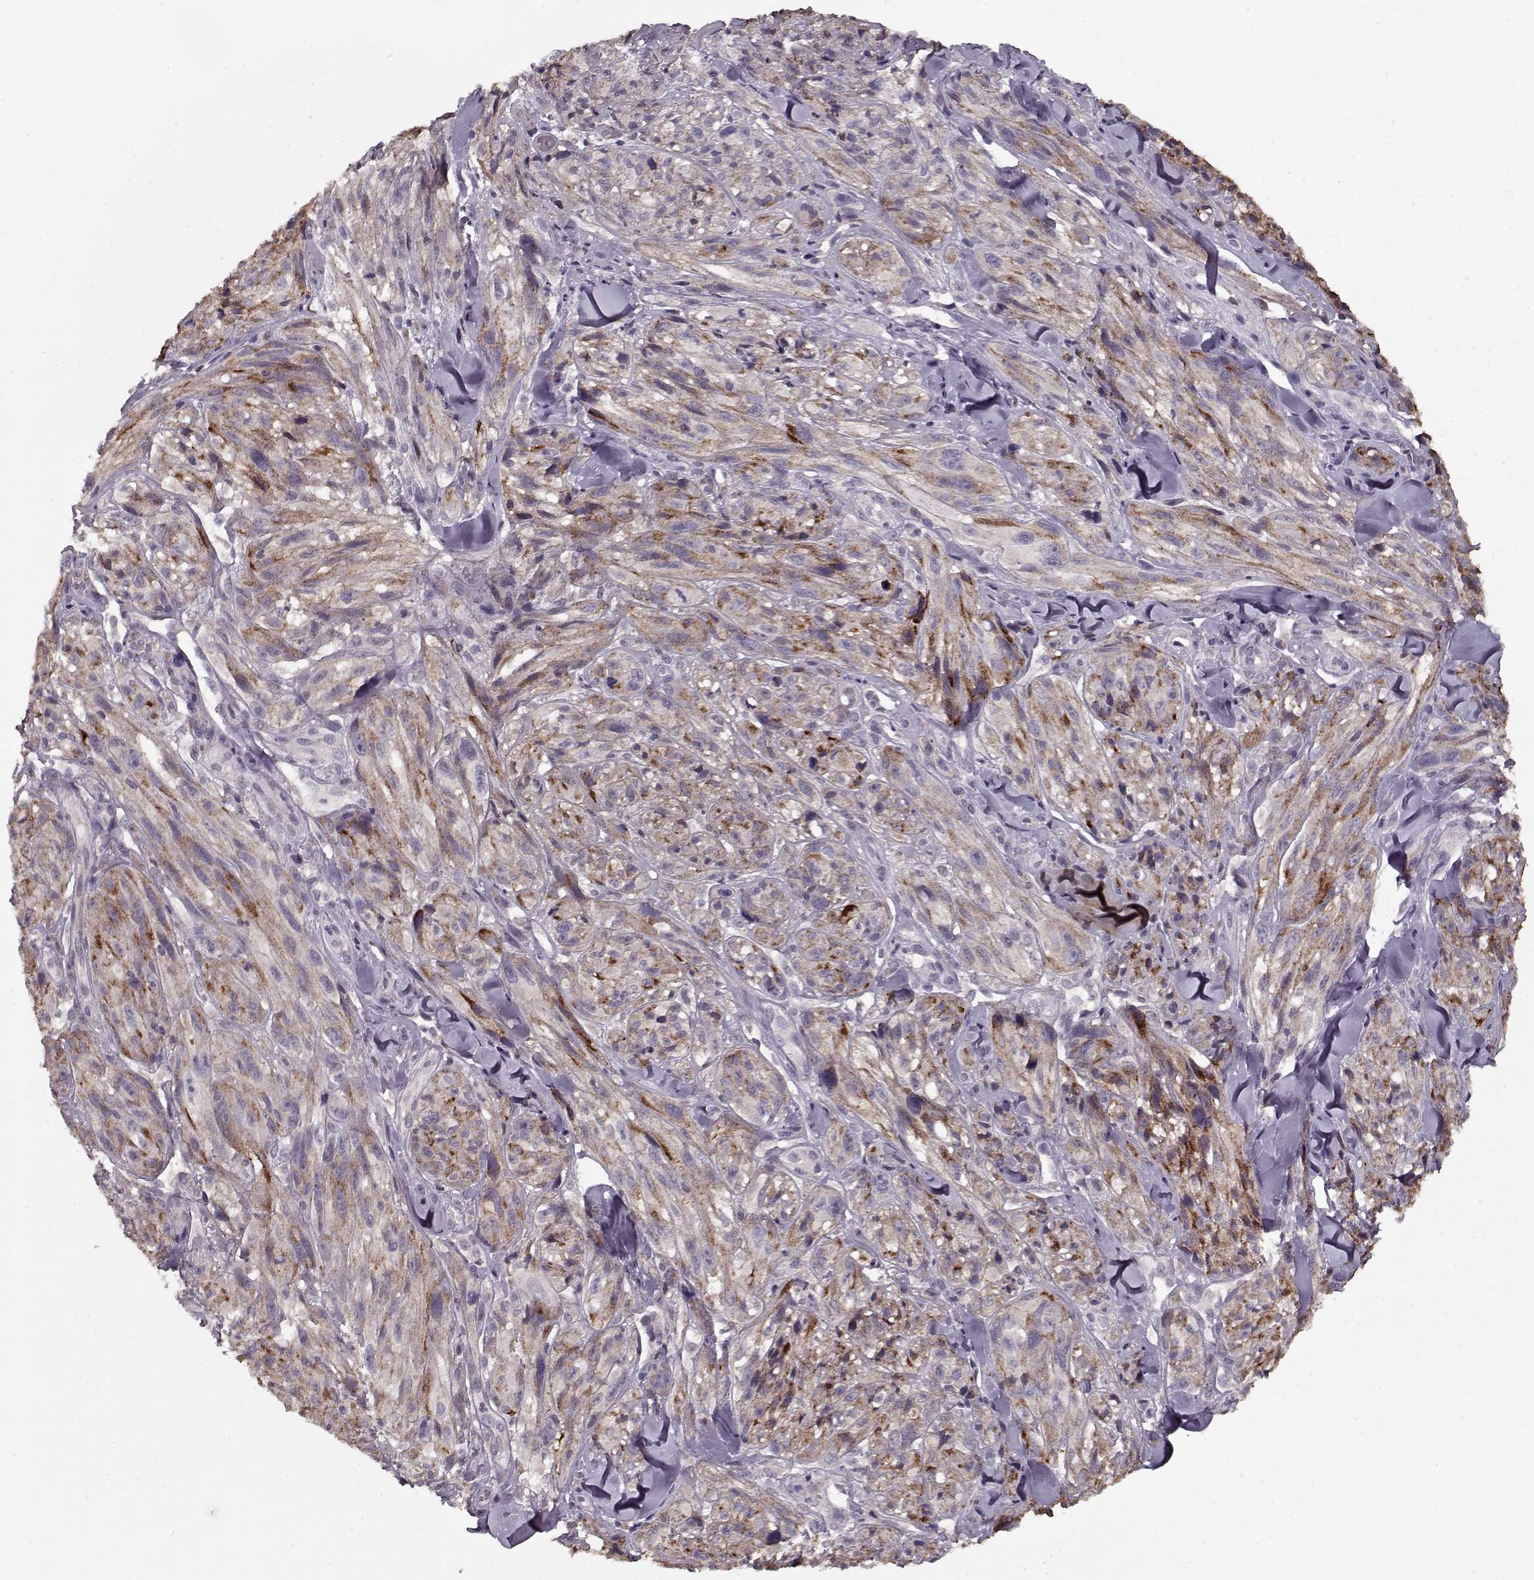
{"staining": {"intensity": "weak", "quantity": "<25%", "location": "cytoplasmic/membranous"}, "tissue": "melanoma", "cell_type": "Tumor cells", "image_type": "cancer", "snomed": [{"axis": "morphology", "description": "Malignant melanoma, NOS"}, {"axis": "topography", "description": "Skin"}], "caption": "IHC of human melanoma shows no staining in tumor cells.", "gene": "LAMA2", "patient": {"sex": "male", "age": 67}}